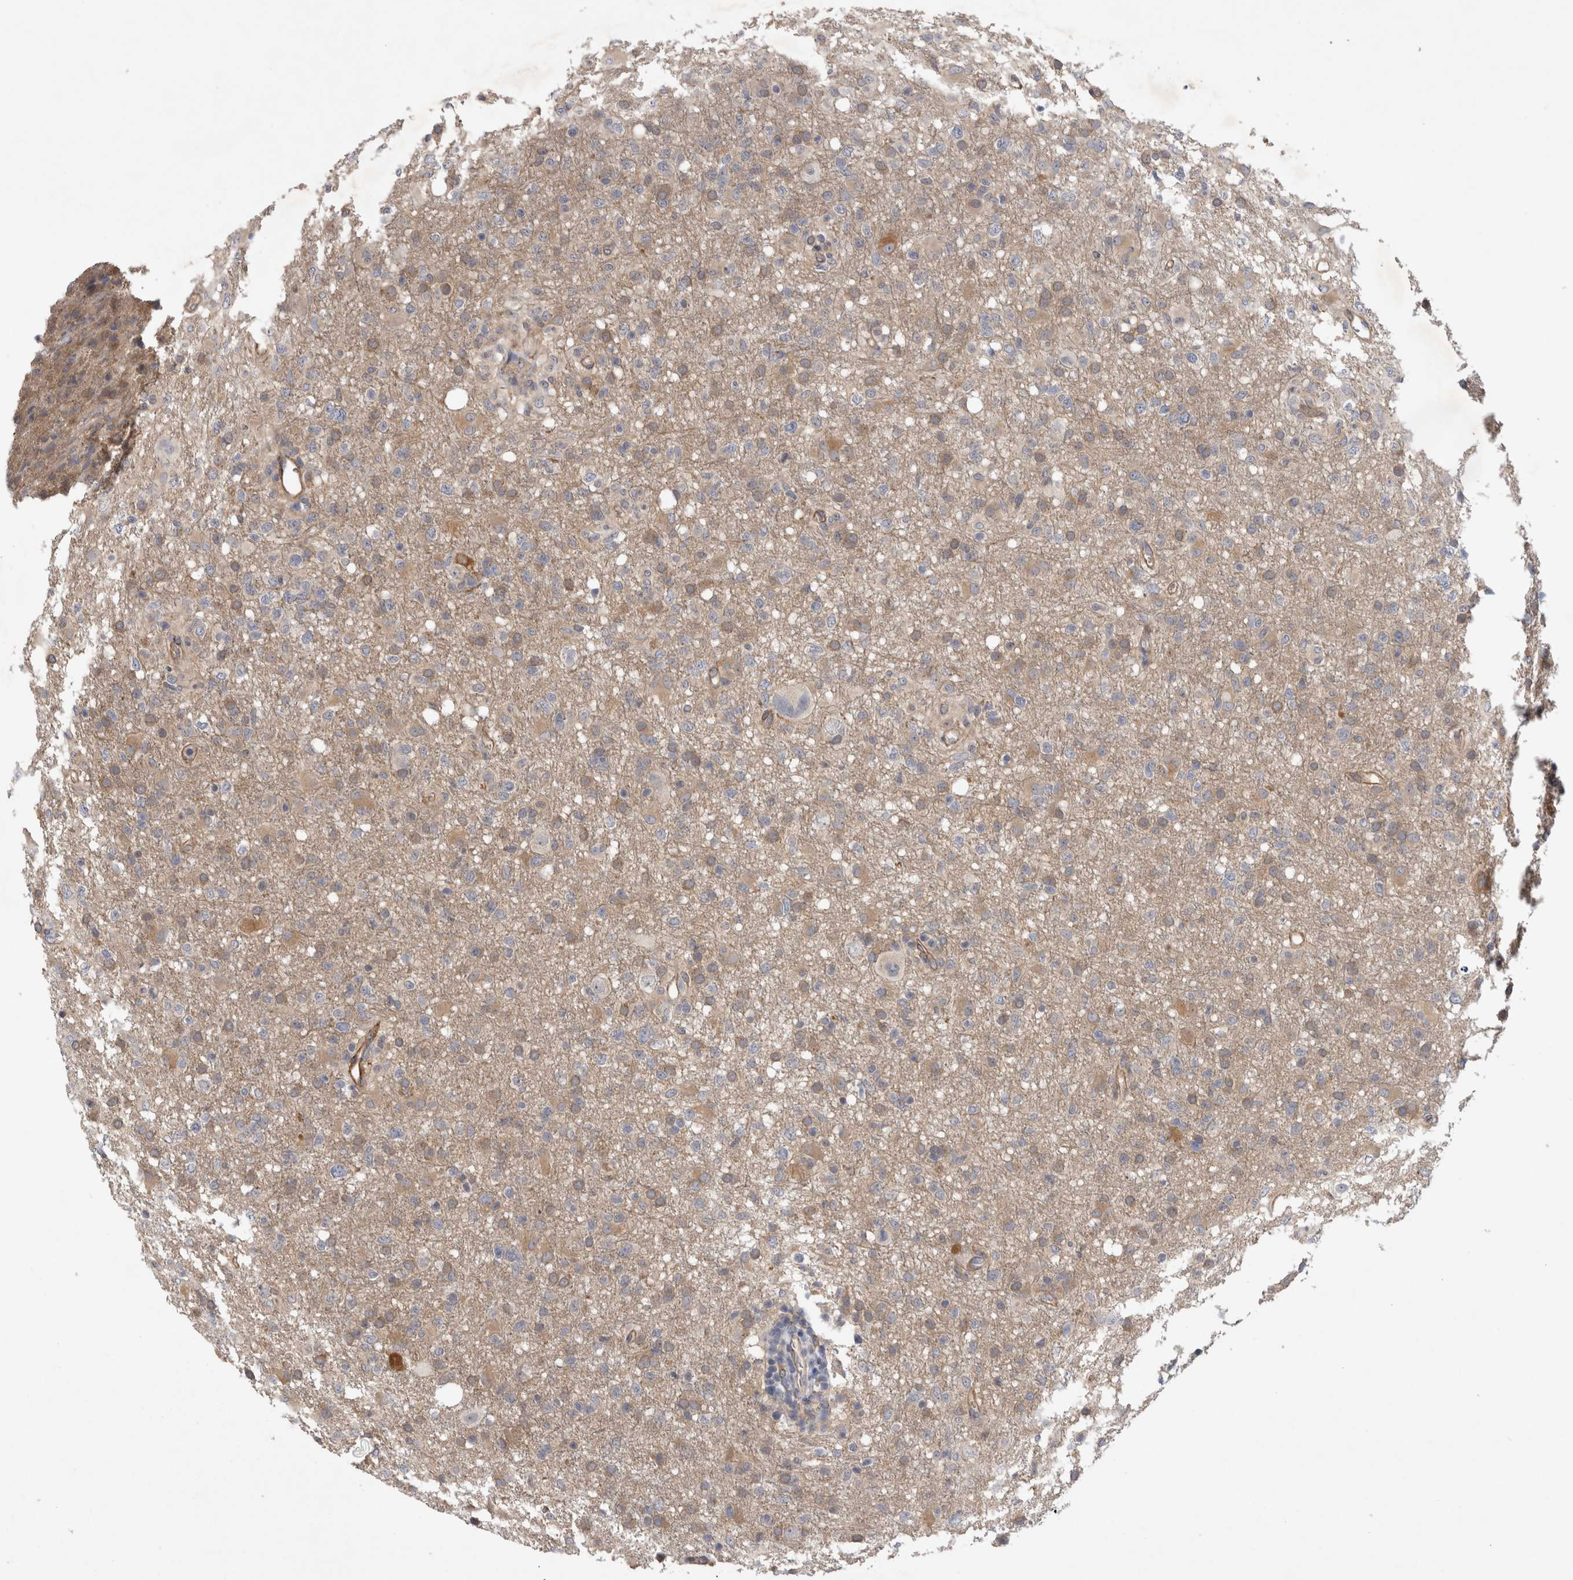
{"staining": {"intensity": "weak", "quantity": "25%-75%", "location": "cytoplasmic/membranous"}, "tissue": "glioma", "cell_type": "Tumor cells", "image_type": "cancer", "snomed": [{"axis": "morphology", "description": "Glioma, malignant, High grade"}, {"axis": "topography", "description": "Brain"}], "caption": "There is low levels of weak cytoplasmic/membranous staining in tumor cells of glioma, as demonstrated by immunohistochemical staining (brown color).", "gene": "ANKFY1", "patient": {"sex": "female", "age": 57}}